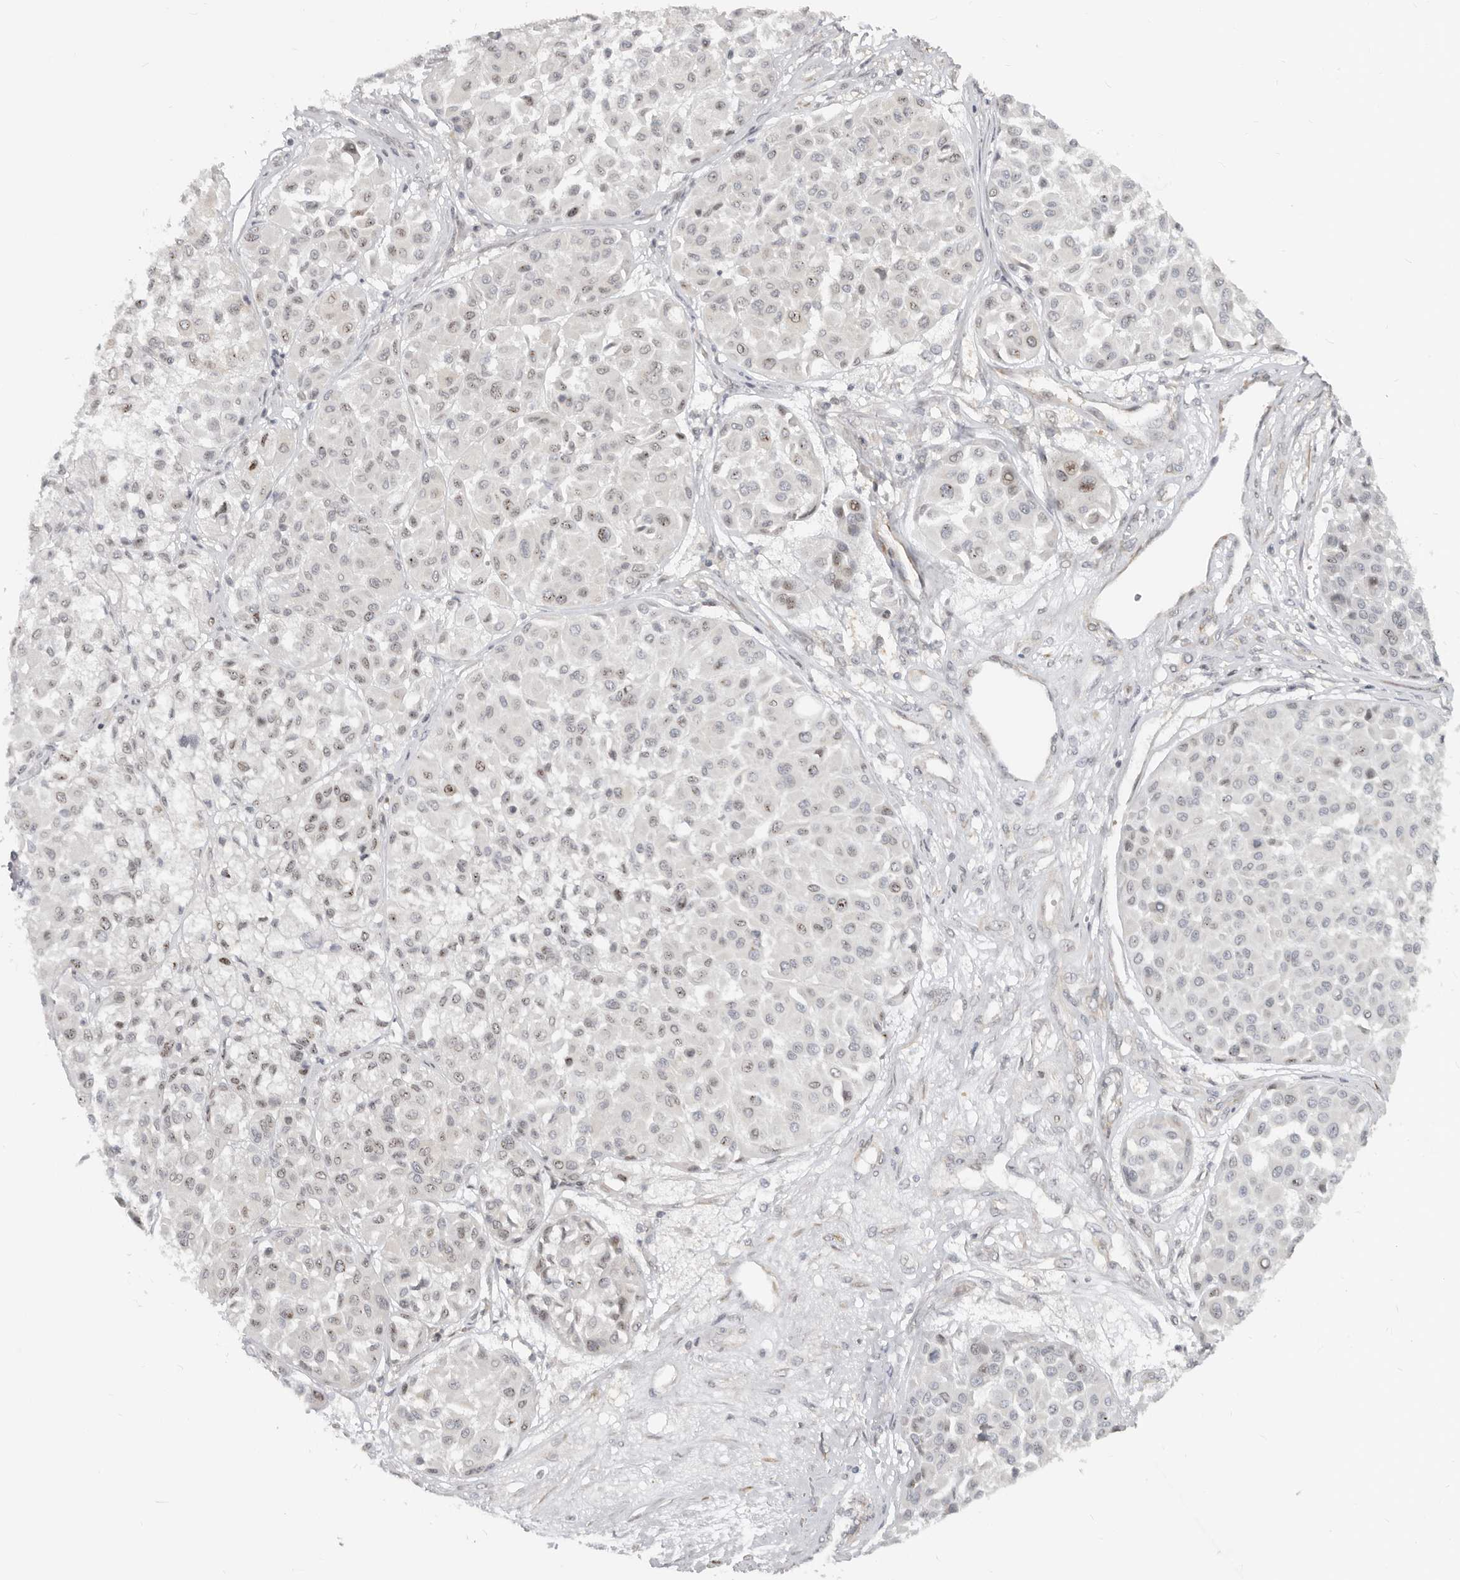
{"staining": {"intensity": "negative", "quantity": "none", "location": "none"}, "tissue": "melanoma", "cell_type": "Tumor cells", "image_type": "cancer", "snomed": [{"axis": "morphology", "description": "Malignant melanoma, Metastatic site"}, {"axis": "topography", "description": "Soft tissue"}], "caption": "Immunohistochemistry (IHC) of human melanoma demonstrates no positivity in tumor cells.", "gene": "NUP153", "patient": {"sex": "male", "age": 41}}